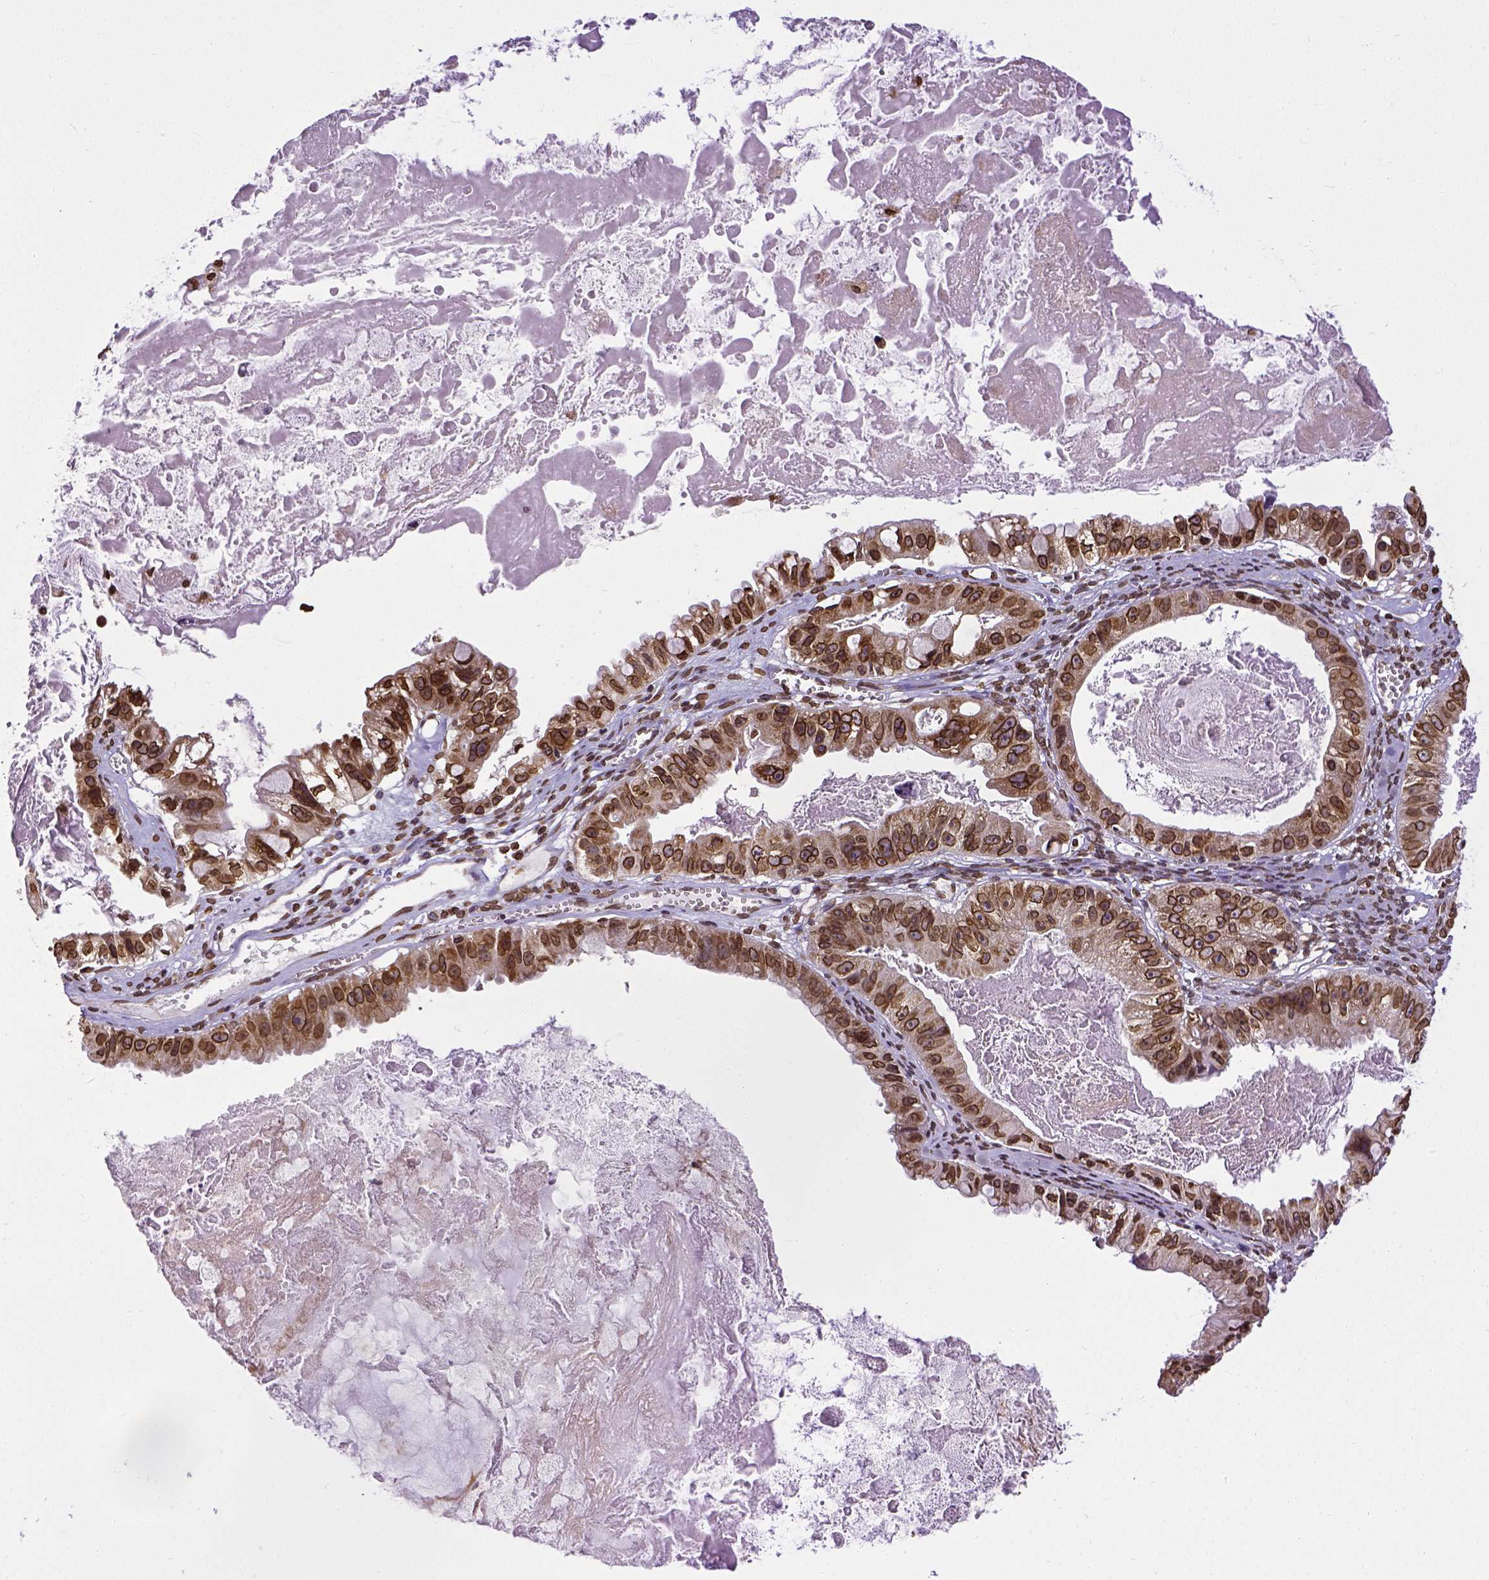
{"staining": {"intensity": "strong", "quantity": ">75%", "location": "cytoplasmic/membranous,nuclear"}, "tissue": "ovarian cancer", "cell_type": "Tumor cells", "image_type": "cancer", "snomed": [{"axis": "morphology", "description": "Cystadenocarcinoma, mucinous, NOS"}, {"axis": "topography", "description": "Ovary"}], "caption": "Tumor cells reveal high levels of strong cytoplasmic/membranous and nuclear expression in approximately >75% of cells in ovarian mucinous cystadenocarcinoma.", "gene": "MTDH", "patient": {"sex": "female", "age": 61}}